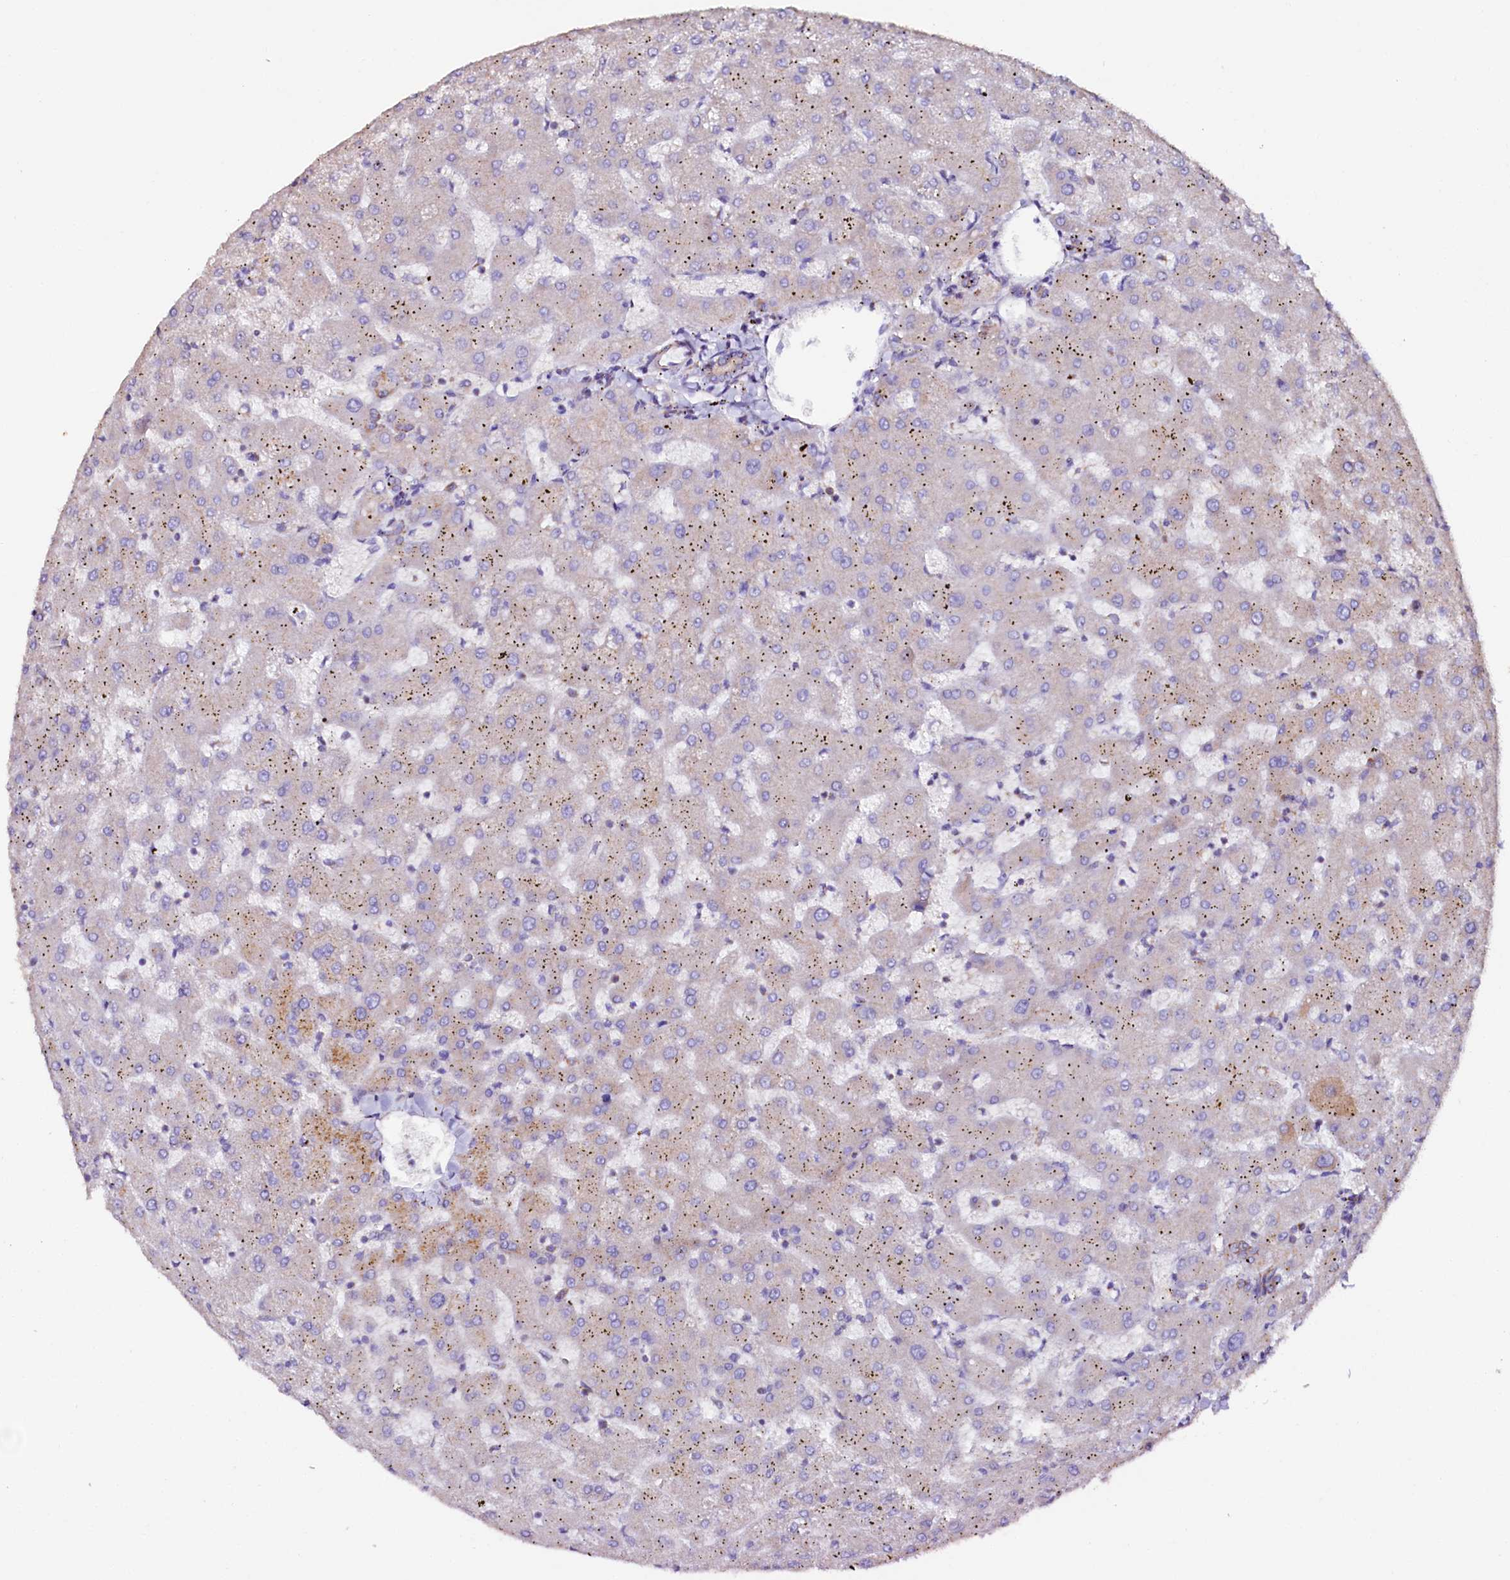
{"staining": {"intensity": "weak", "quantity": "25%-75%", "location": "cytoplasmic/membranous"}, "tissue": "liver", "cell_type": "Cholangiocytes", "image_type": "normal", "snomed": [{"axis": "morphology", "description": "Normal tissue, NOS"}, {"axis": "topography", "description": "Liver"}], "caption": "Immunohistochemical staining of unremarkable liver exhibits 25%-75% levels of weak cytoplasmic/membranous protein expression in approximately 25%-75% of cholangiocytes.", "gene": "APLP2", "patient": {"sex": "female", "age": 63}}